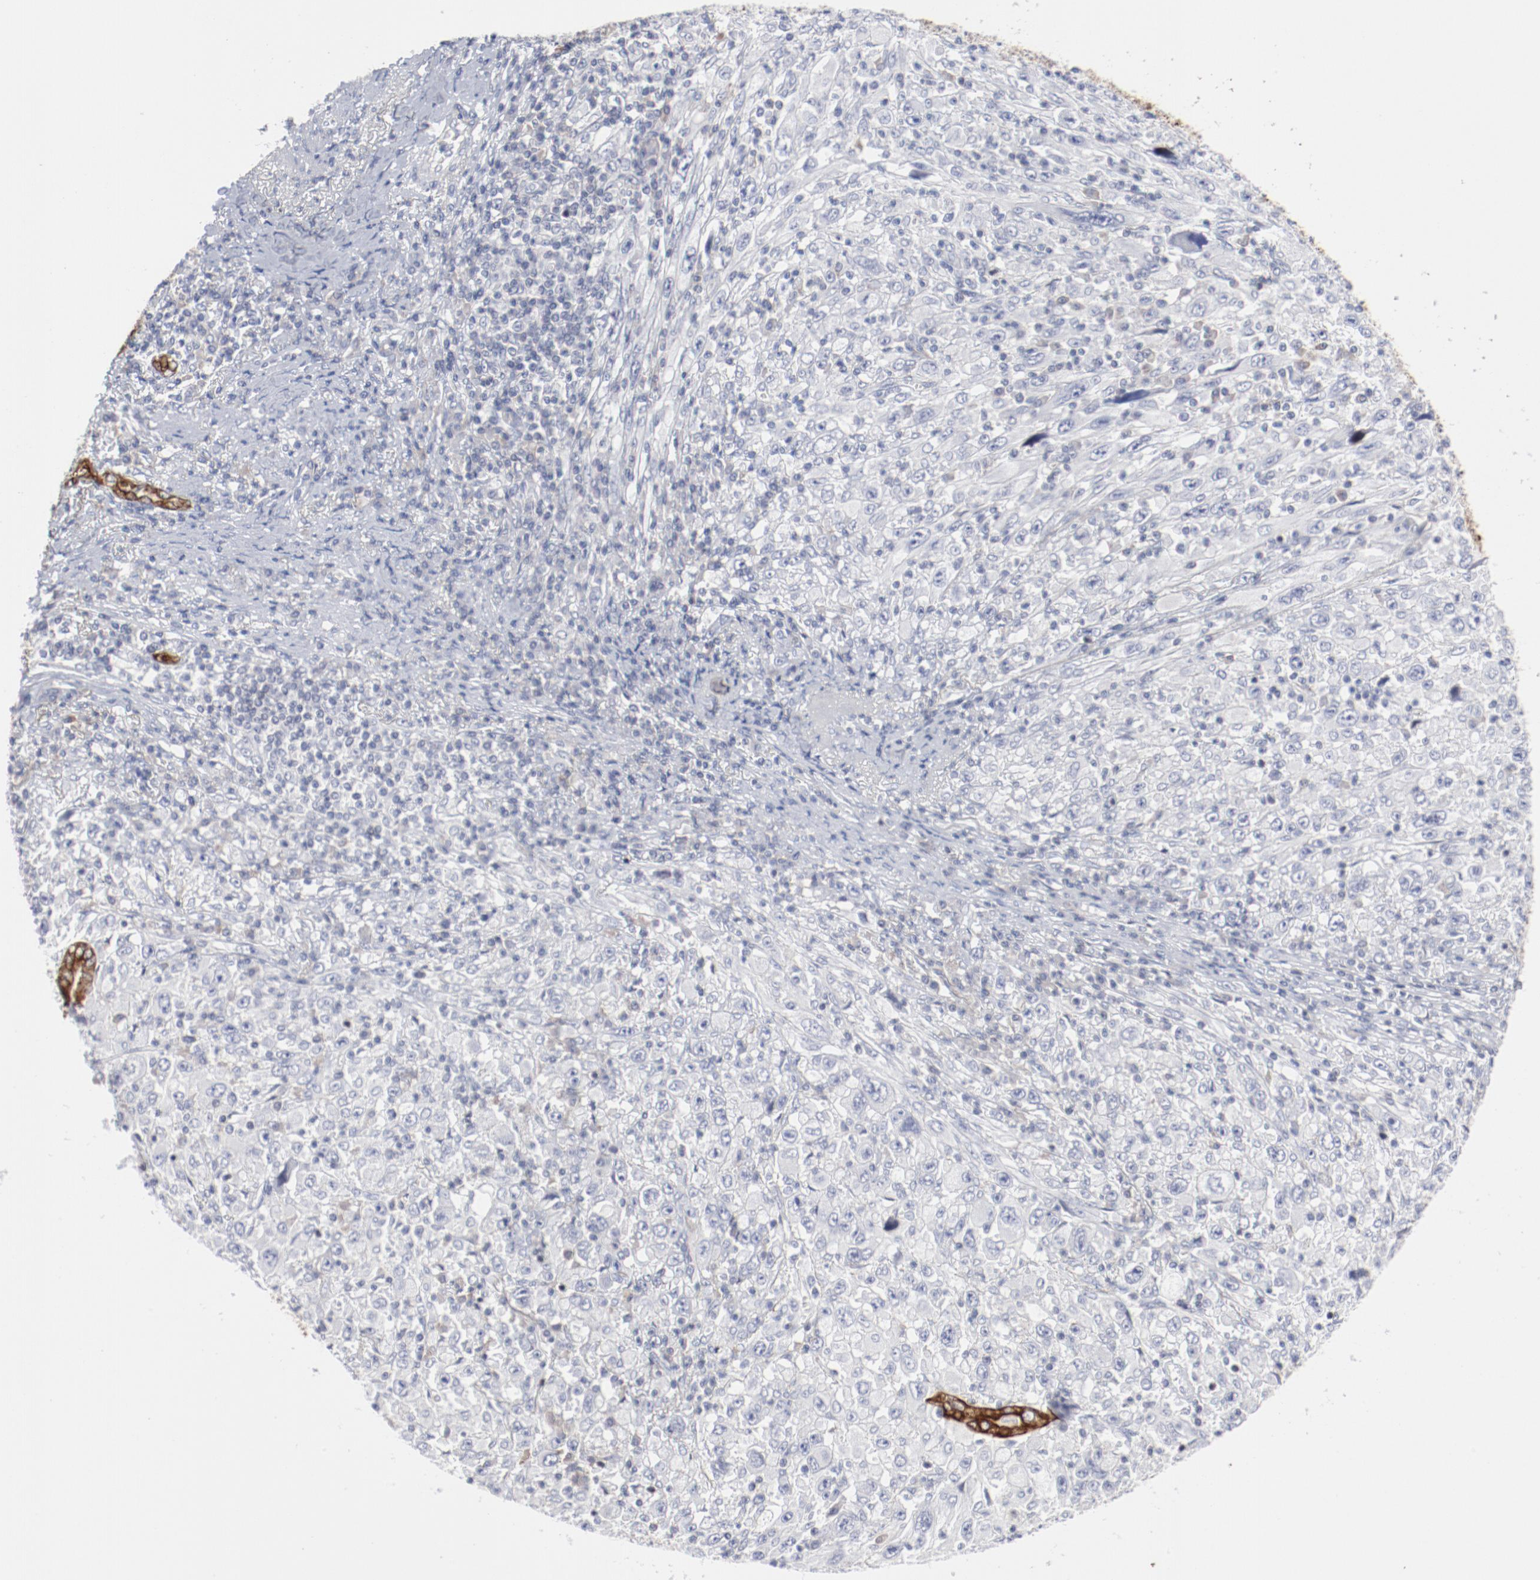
{"staining": {"intensity": "strong", "quantity": "<25%", "location": "cytoplasmic/membranous"}, "tissue": "melanoma", "cell_type": "Tumor cells", "image_type": "cancer", "snomed": [{"axis": "morphology", "description": "Malignant melanoma, Metastatic site"}, {"axis": "topography", "description": "Skin"}], "caption": "Human melanoma stained for a protein (brown) shows strong cytoplasmic/membranous positive positivity in approximately <25% of tumor cells.", "gene": "TSPAN6", "patient": {"sex": "female", "age": 56}}